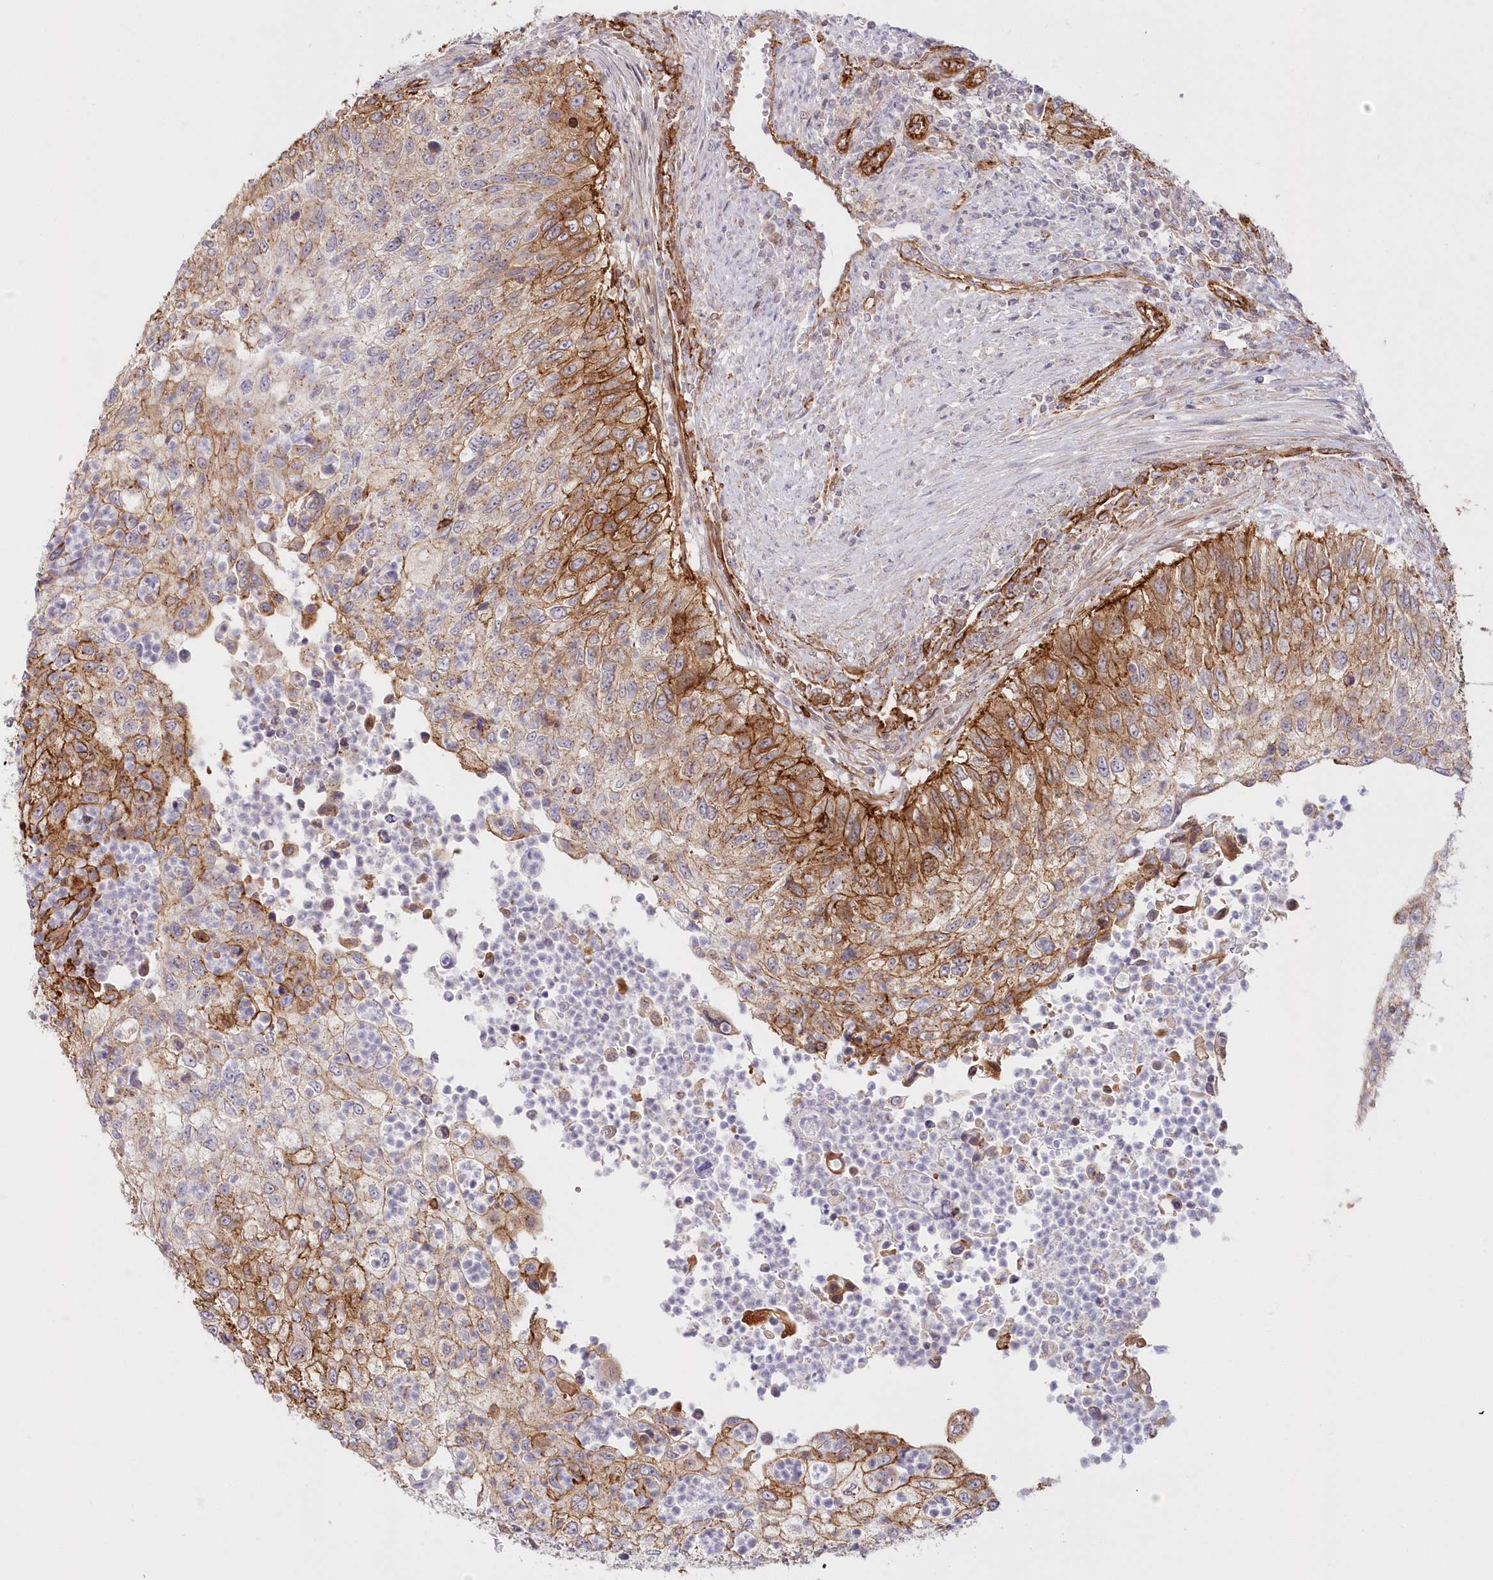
{"staining": {"intensity": "moderate", "quantity": ">75%", "location": "cytoplasmic/membranous"}, "tissue": "urothelial cancer", "cell_type": "Tumor cells", "image_type": "cancer", "snomed": [{"axis": "morphology", "description": "Urothelial carcinoma, High grade"}, {"axis": "topography", "description": "Urinary bladder"}], "caption": "Immunohistochemistry (IHC) of human urothelial cancer exhibits medium levels of moderate cytoplasmic/membranous positivity in approximately >75% of tumor cells.", "gene": "AFAP1L2", "patient": {"sex": "female", "age": 60}}